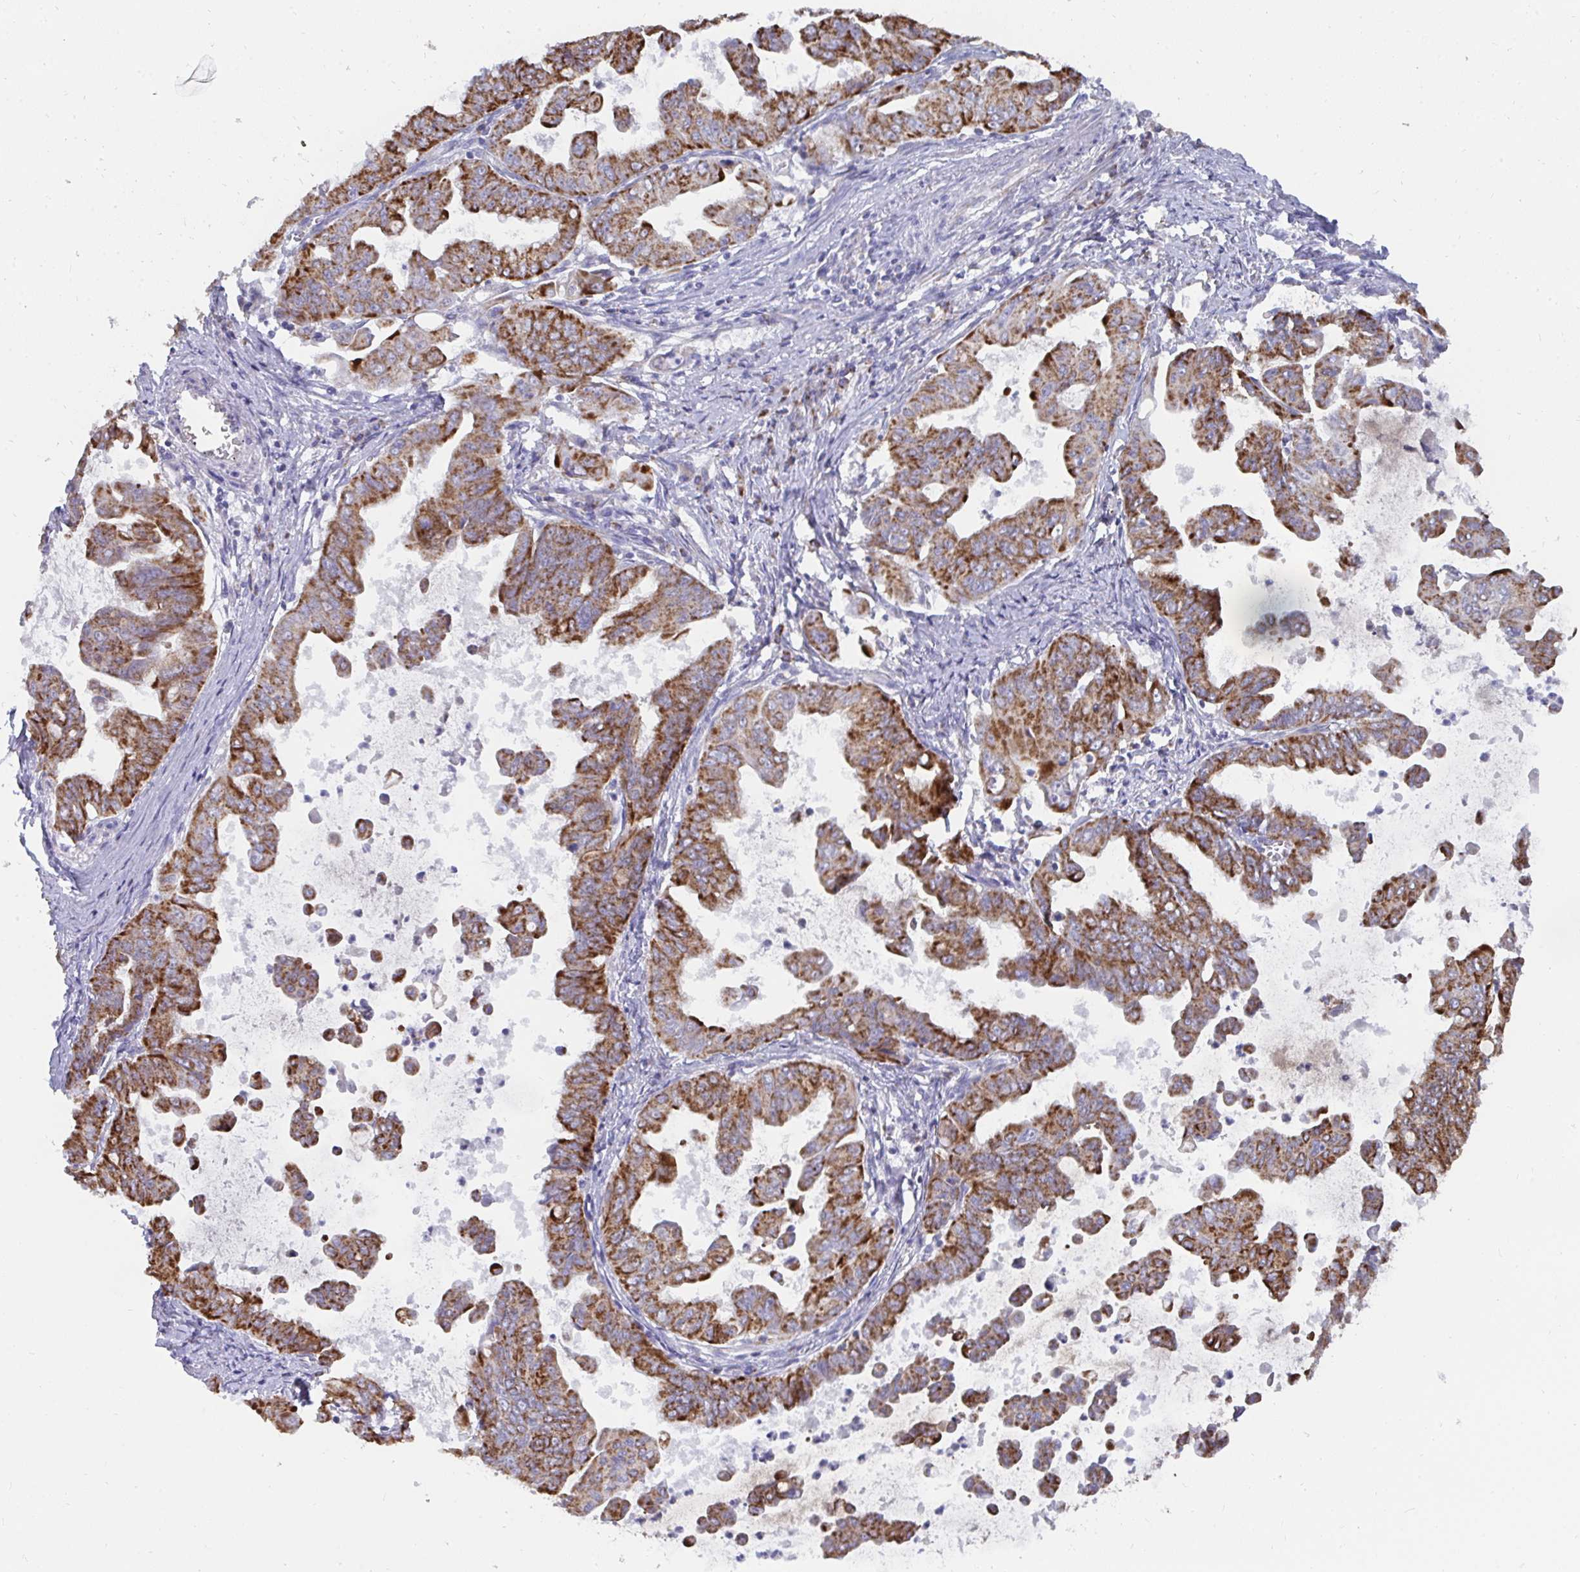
{"staining": {"intensity": "strong", "quantity": ">75%", "location": "cytoplasmic/membranous"}, "tissue": "stomach cancer", "cell_type": "Tumor cells", "image_type": "cancer", "snomed": [{"axis": "morphology", "description": "Adenocarcinoma, NOS"}, {"axis": "topography", "description": "Stomach, upper"}], "caption": "Brown immunohistochemical staining in adenocarcinoma (stomach) demonstrates strong cytoplasmic/membranous expression in approximately >75% of tumor cells.", "gene": "AIFM1", "patient": {"sex": "male", "age": 80}}